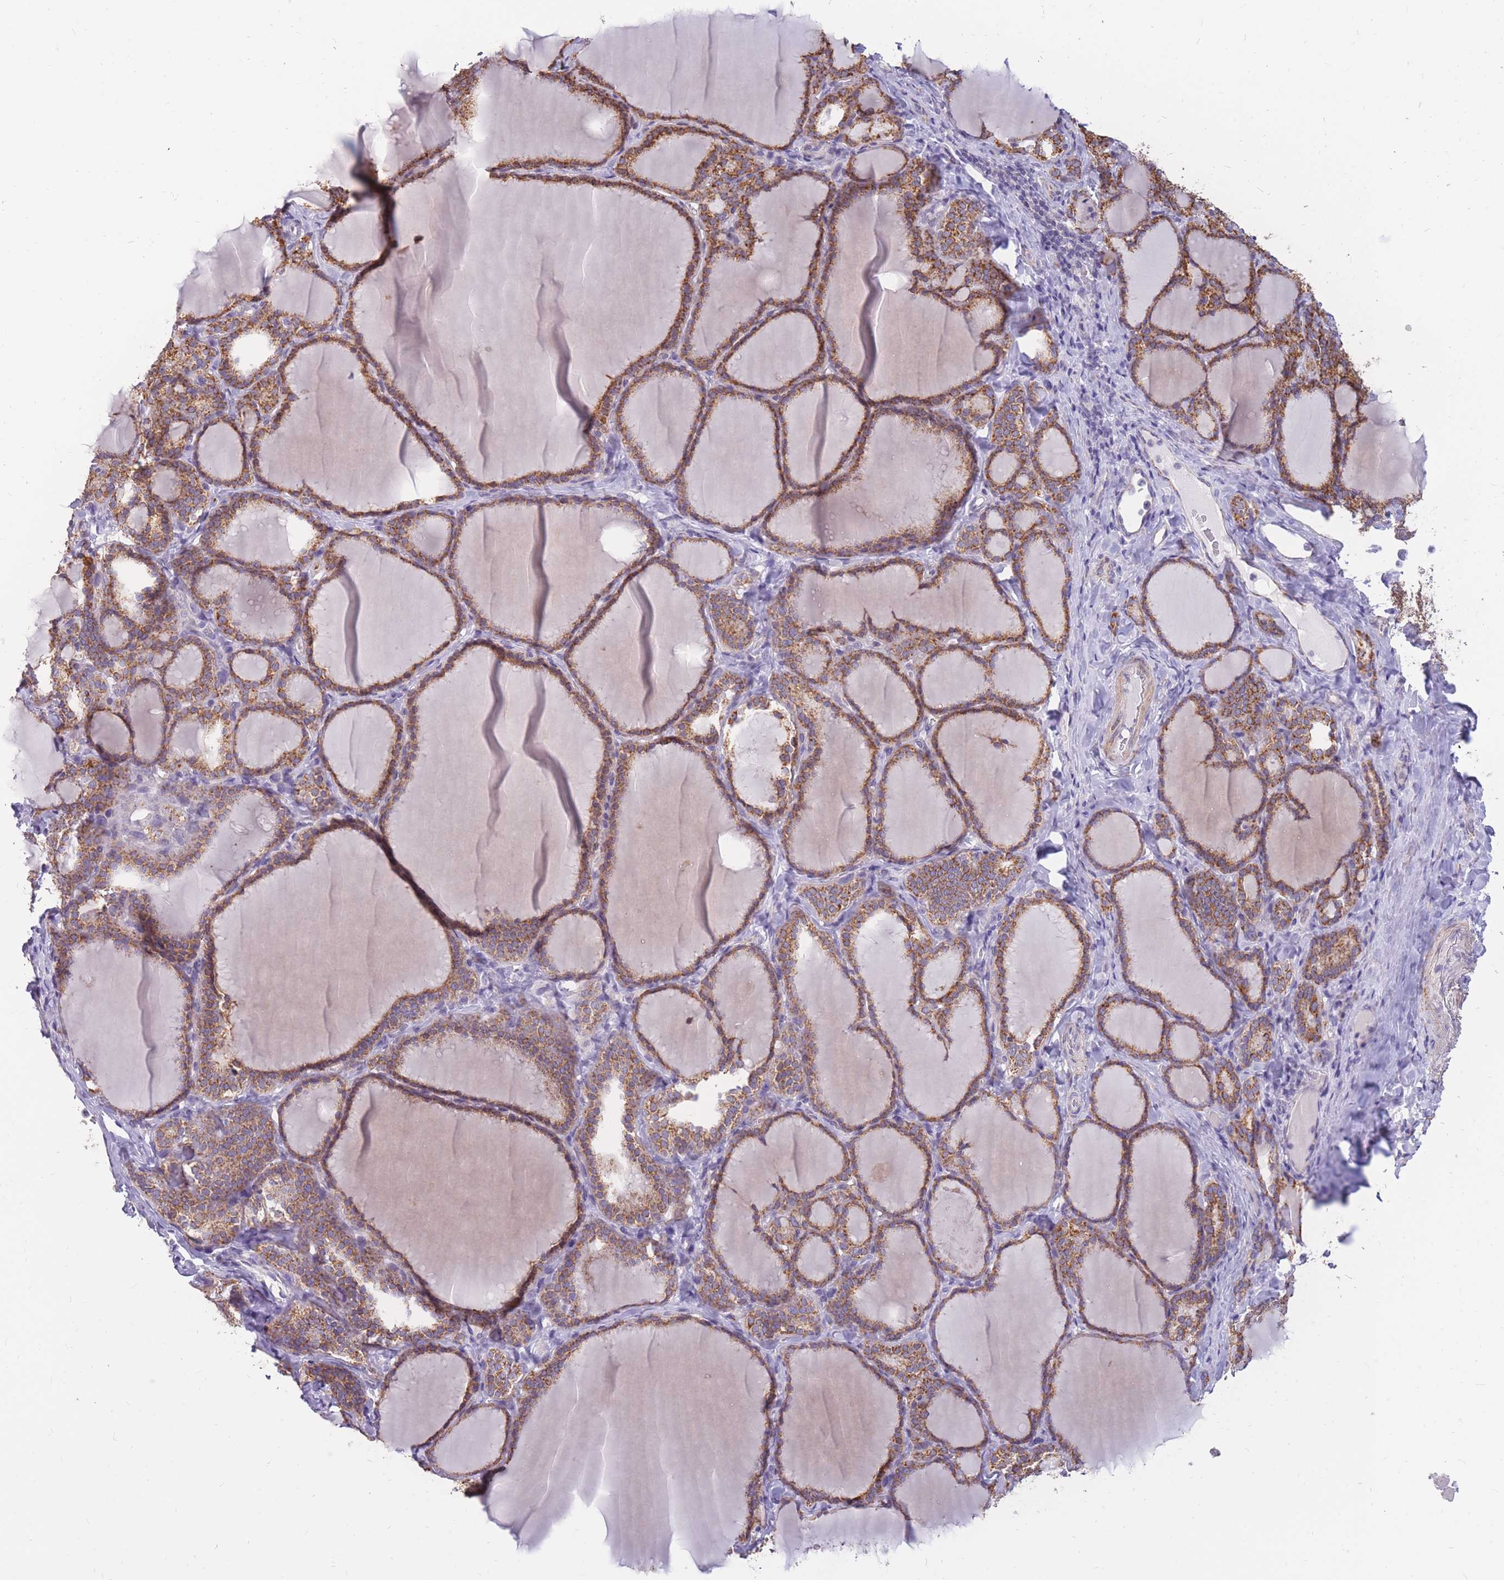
{"staining": {"intensity": "moderate", "quantity": ">75%", "location": "cytoplasmic/membranous"}, "tissue": "thyroid gland", "cell_type": "Glandular cells", "image_type": "normal", "snomed": [{"axis": "morphology", "description": "Normal tissue, NOS"}, {"axis": "topography", "description": "Thyroid gland"}], "caption": "Immunohistochemistry micrograph of normal thyroid gland: thyroid gland stained using immunohistochemistry (IHC) displays medium levels of moderate protein expression localized specifically in the cytoplasmic/membranous of glandular cells, appearing as a cytoplasmic/membranous brown color.", "gene": "RNF170", "patient": {"sex": "female", "age": 31}}